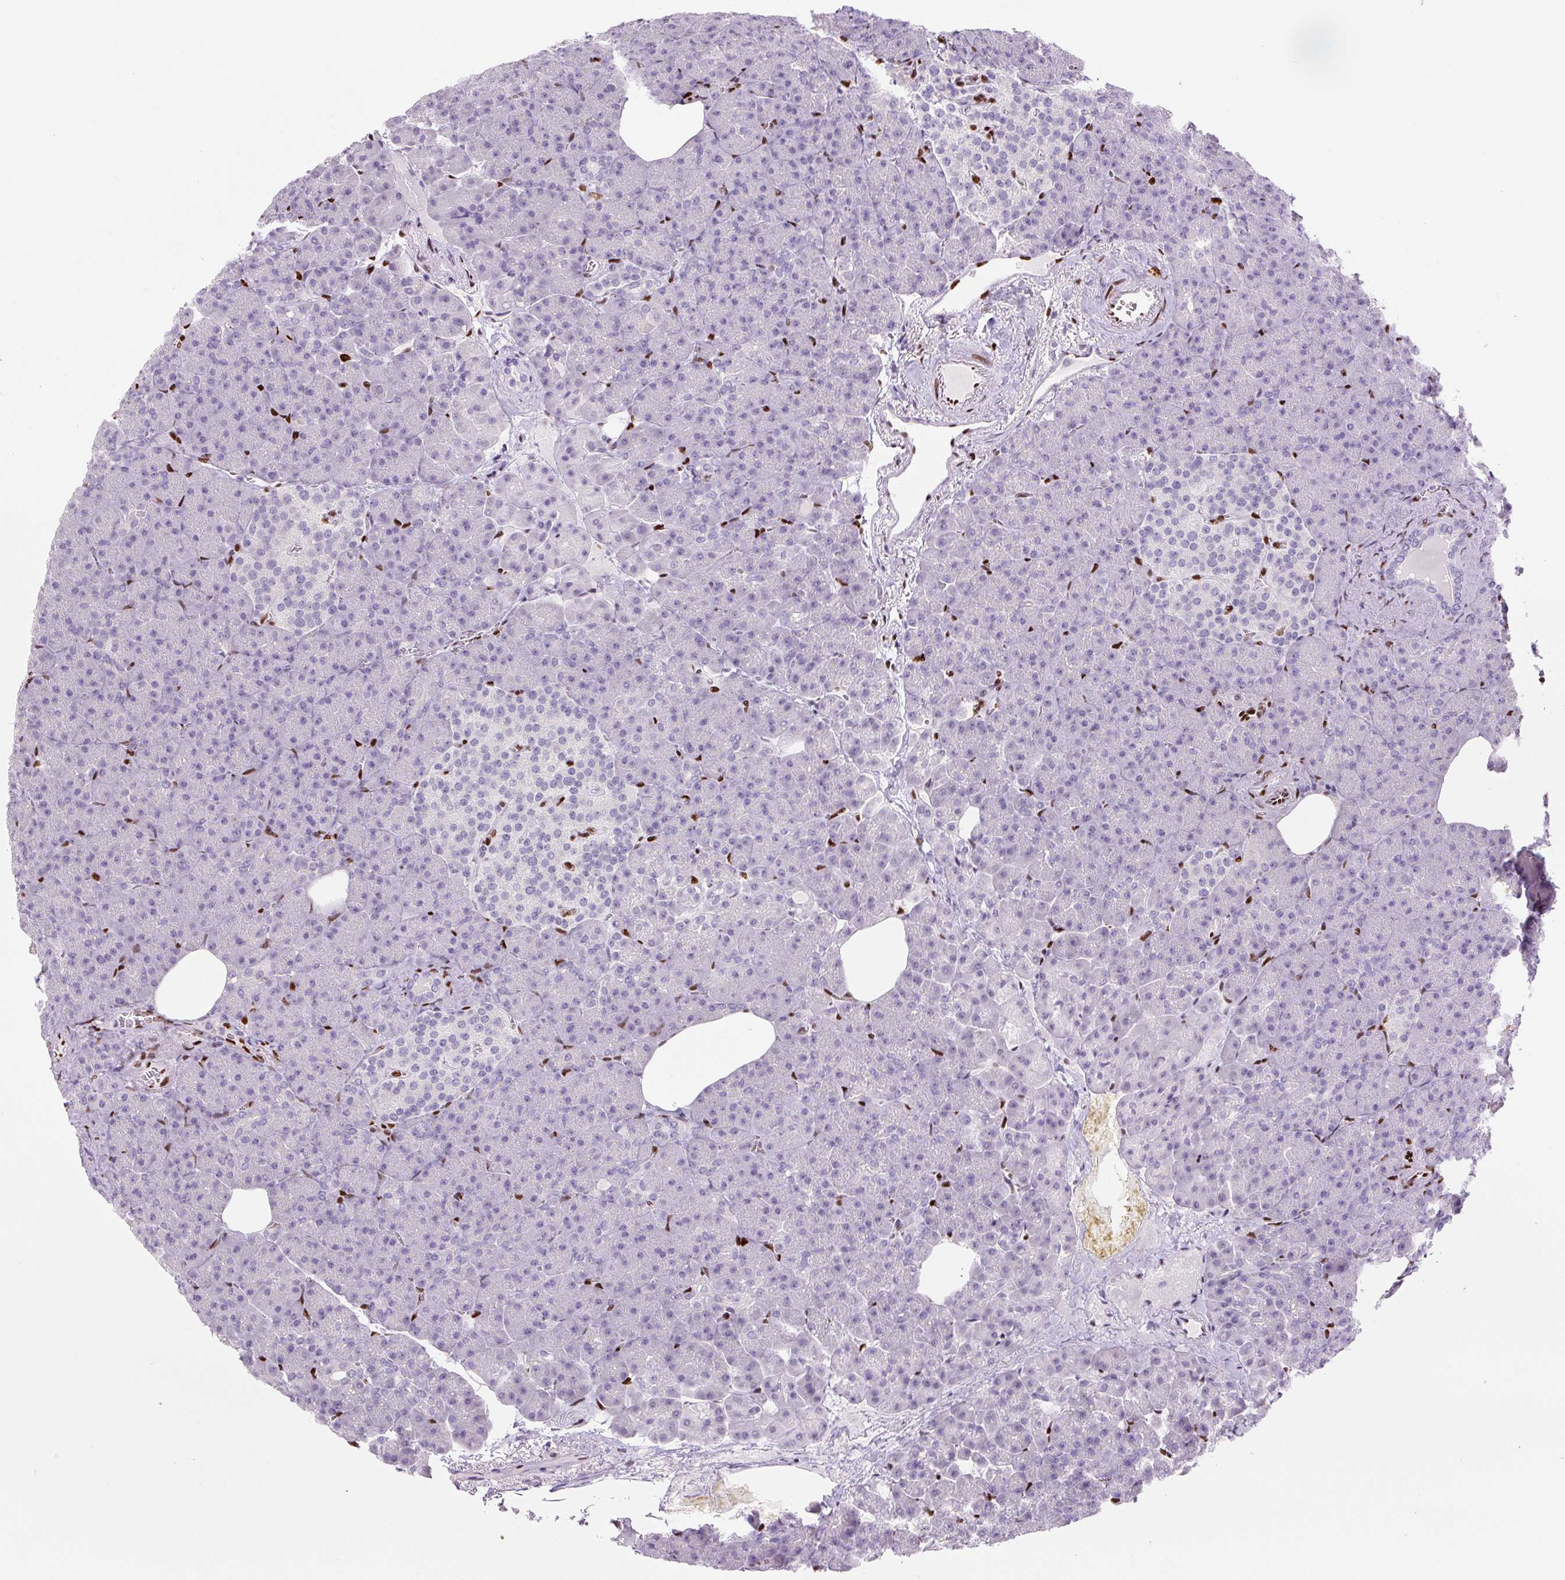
{"staining": {"intensity": "negative", "quantity": "none", "location": "none"}, "tissue": "pancreas", "cell_type": "Exocrine glandular cells", "image_type": "normal", "snomed": [{"axis": "morphology", "description": "Normal tissue, NOS"}, {"axis": "topography", "description": "Pancreas"}], "caption": "Human pancreas stained for a protein using immunohistochemistry shows no expression in exocrine glandular cells.", "gene": "ZEB1", "patient": {"sex": "female", "age": 74}}